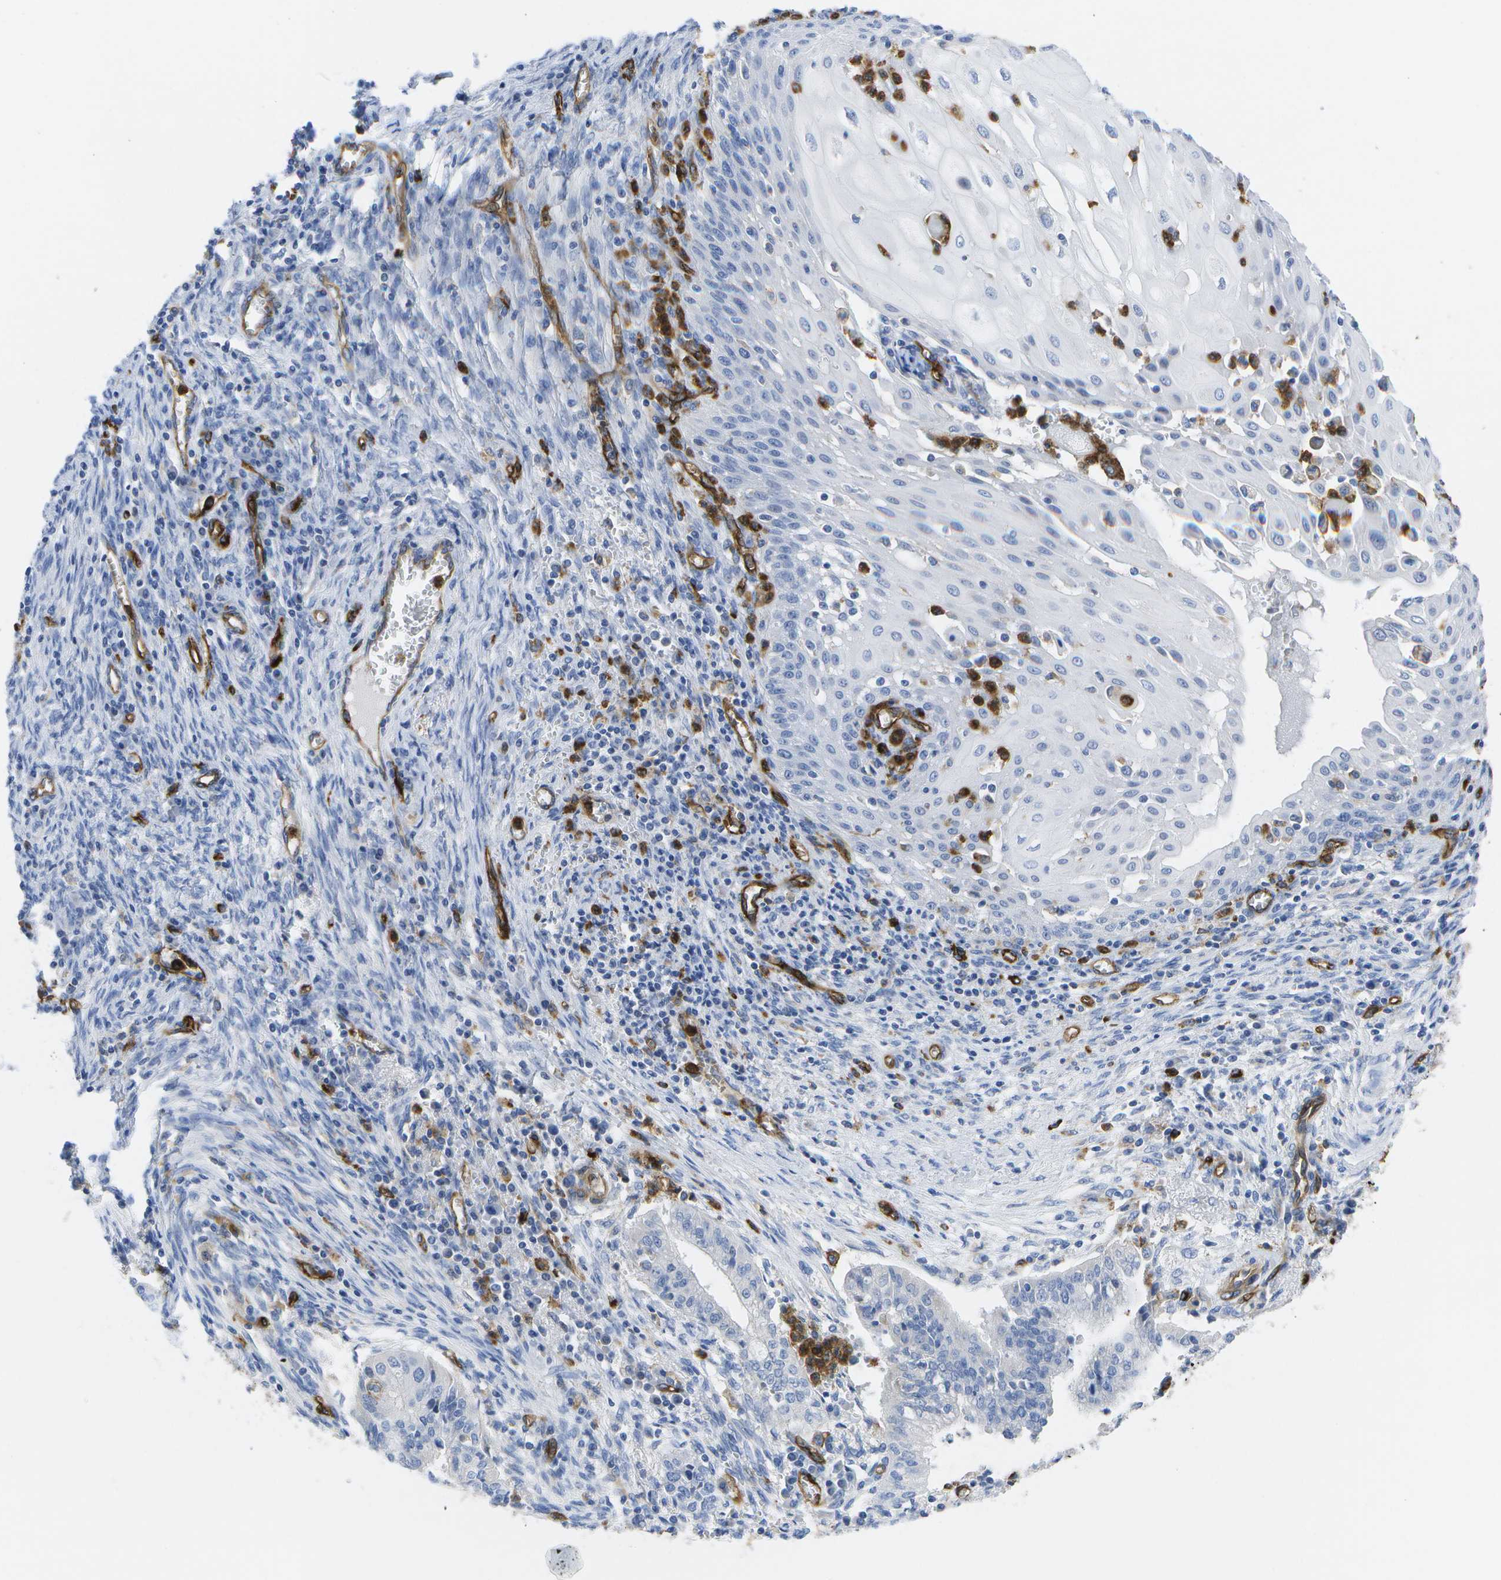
{"staining": {"intensity": "negative", "quantity": "none", "location": "none"}, "tissue": "cervical cancer", "cell_type": "Tumor cells", "image_type": "cancer", "snomed": [{"axis": "morphology", "description": "Adenocarcinoma, NOS"}, {"axis": "topography", "description": "Cervix"}], "caption": "This is a image of immunohistochemistry staining of adenocarcinoma (cervical), which shows no staining in tumor cells. The staining is performed using DAB (3,3'-diaminobenzidine) brown chromogen with nuclei counter-stained in using hematoxylin.", "gene": "DYSF", "patient": {"sex": "female", "age": 44}}